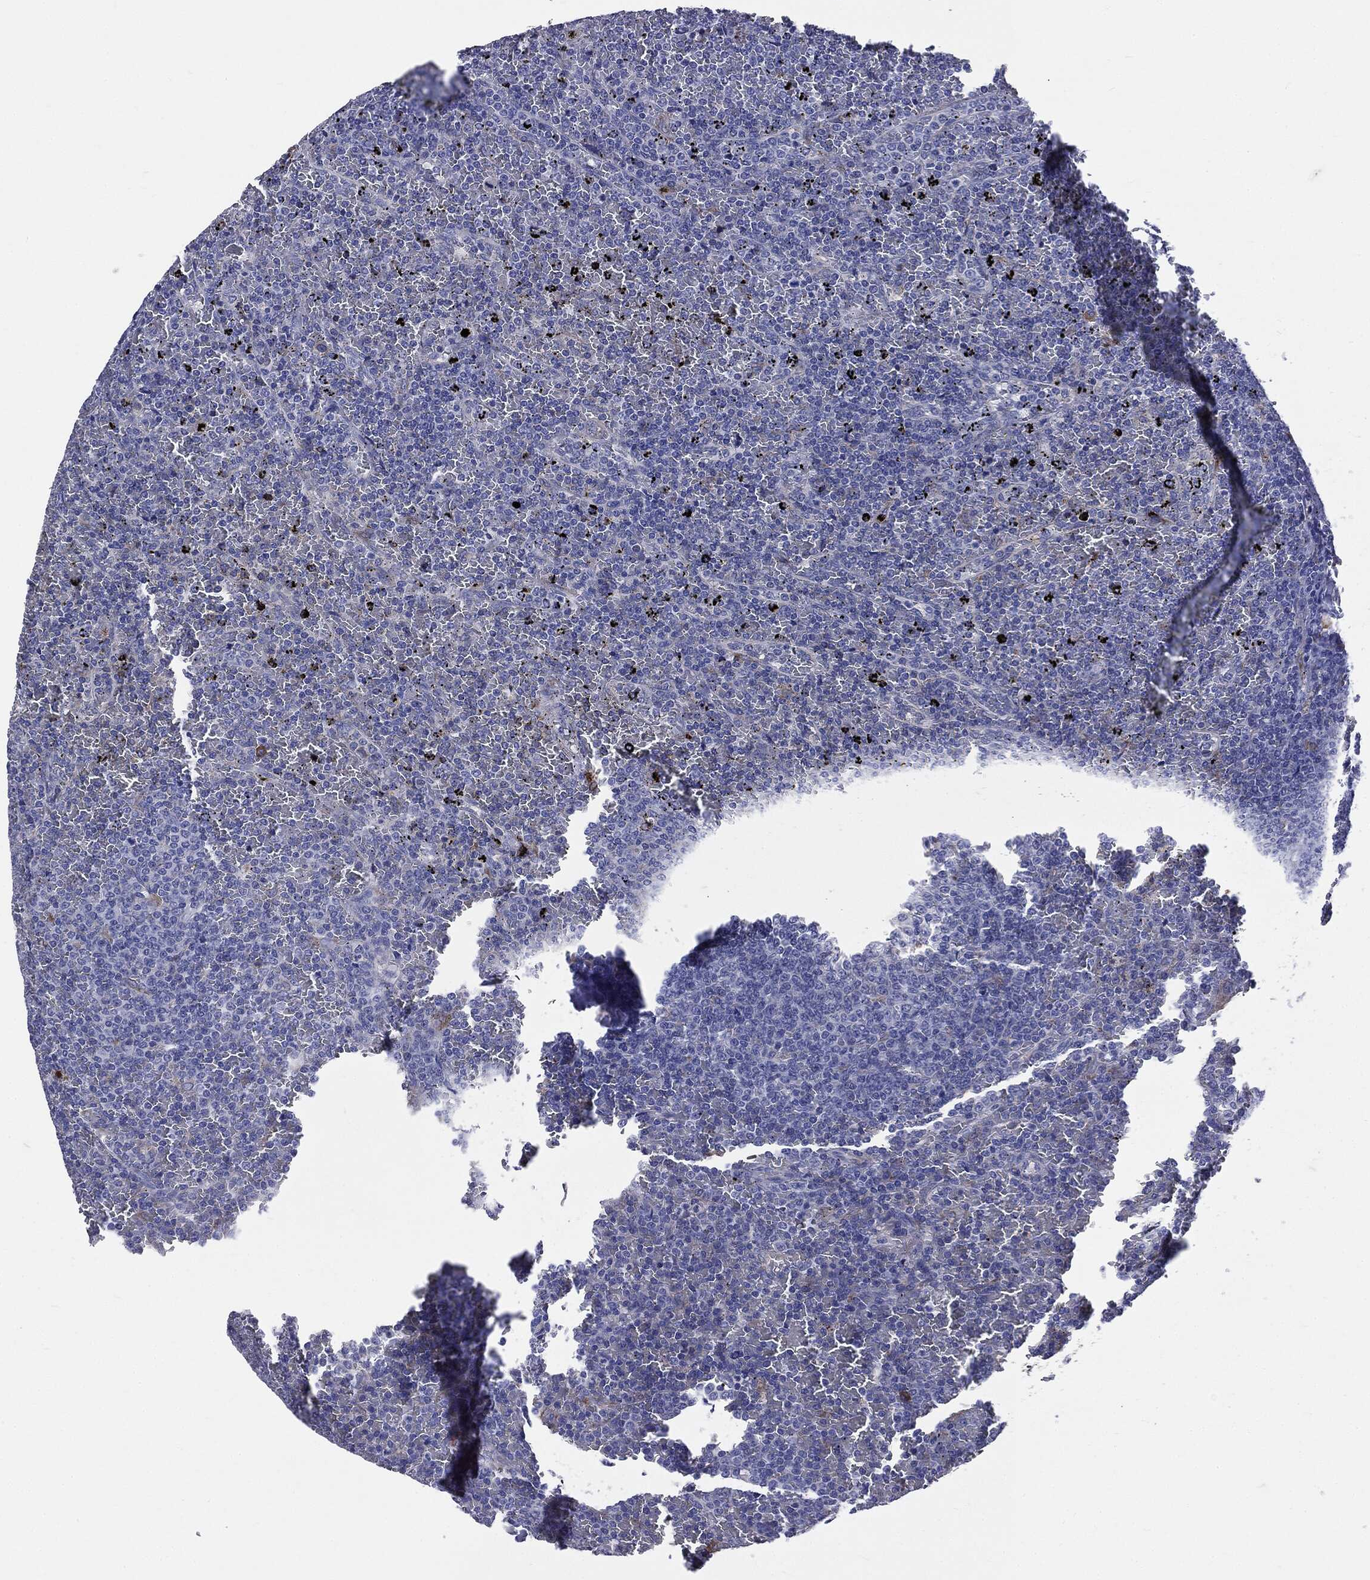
{"staining": {"intensity": "negative", "quantity": "none", "location": "none"}, "tissue": "lymphoma", "cell_type": "Tumor cells", "image_type": "cancer", "snomed": [{"axis": "morphology", "description": "Malignant lymphoma, non-Hodgkin's type, Low grade"}, {"axis": "topography", "description": "Spleen"}], "caption": "Human malignant lymphoma, non-Hodgkin's type (low-grade) stained for a protein using immunohistochemistry (IHC) exhibits no staining in tumor cells.", "gene": "PTGS2", "patient": {"sex": "female", "age": 77}}